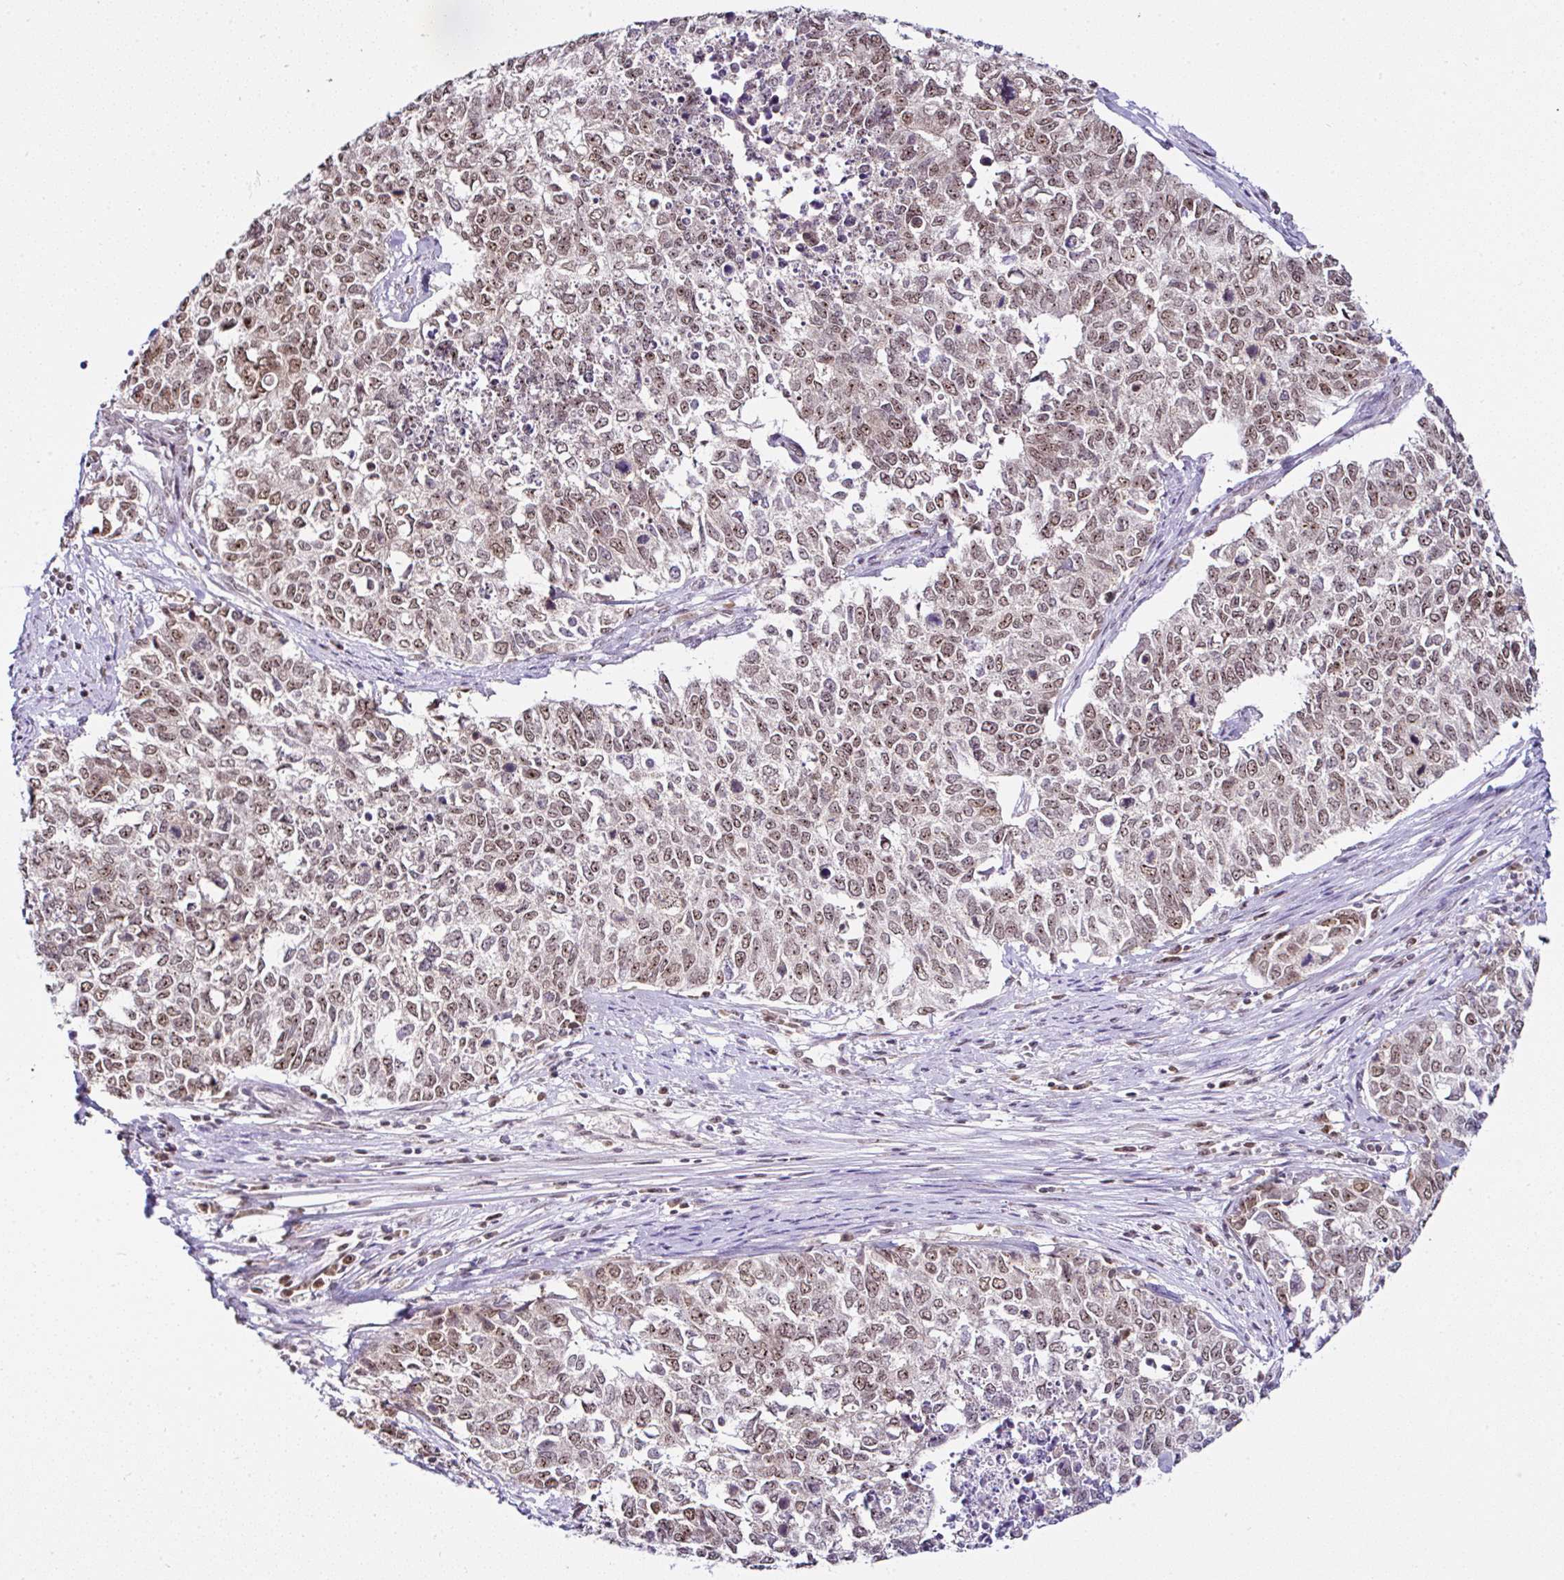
{"staining": {"intensity": "moderate", "quantity": ">75%", "location": "nuclear"}, "tissue": "cervical cancer", "cell_type": "Tumor cells", "image_type": "cancer", "snomed": [{"axis": "morphology", "description": "Adenocarcinoma, NOS"}, {"axis": "topography", "description": "Cervix"}], "caption": "IHC image of neoplastic tissue: human cervical adenocarcinoma stained using immunohistochemistry (IHC) shows medium levels of moderate protein expression localized specifically in the nuclear of tumor cells, appearing as a nuclear brown color.", "gene": "PTPN2", "patient": {"sex": "female", "age": 63}}